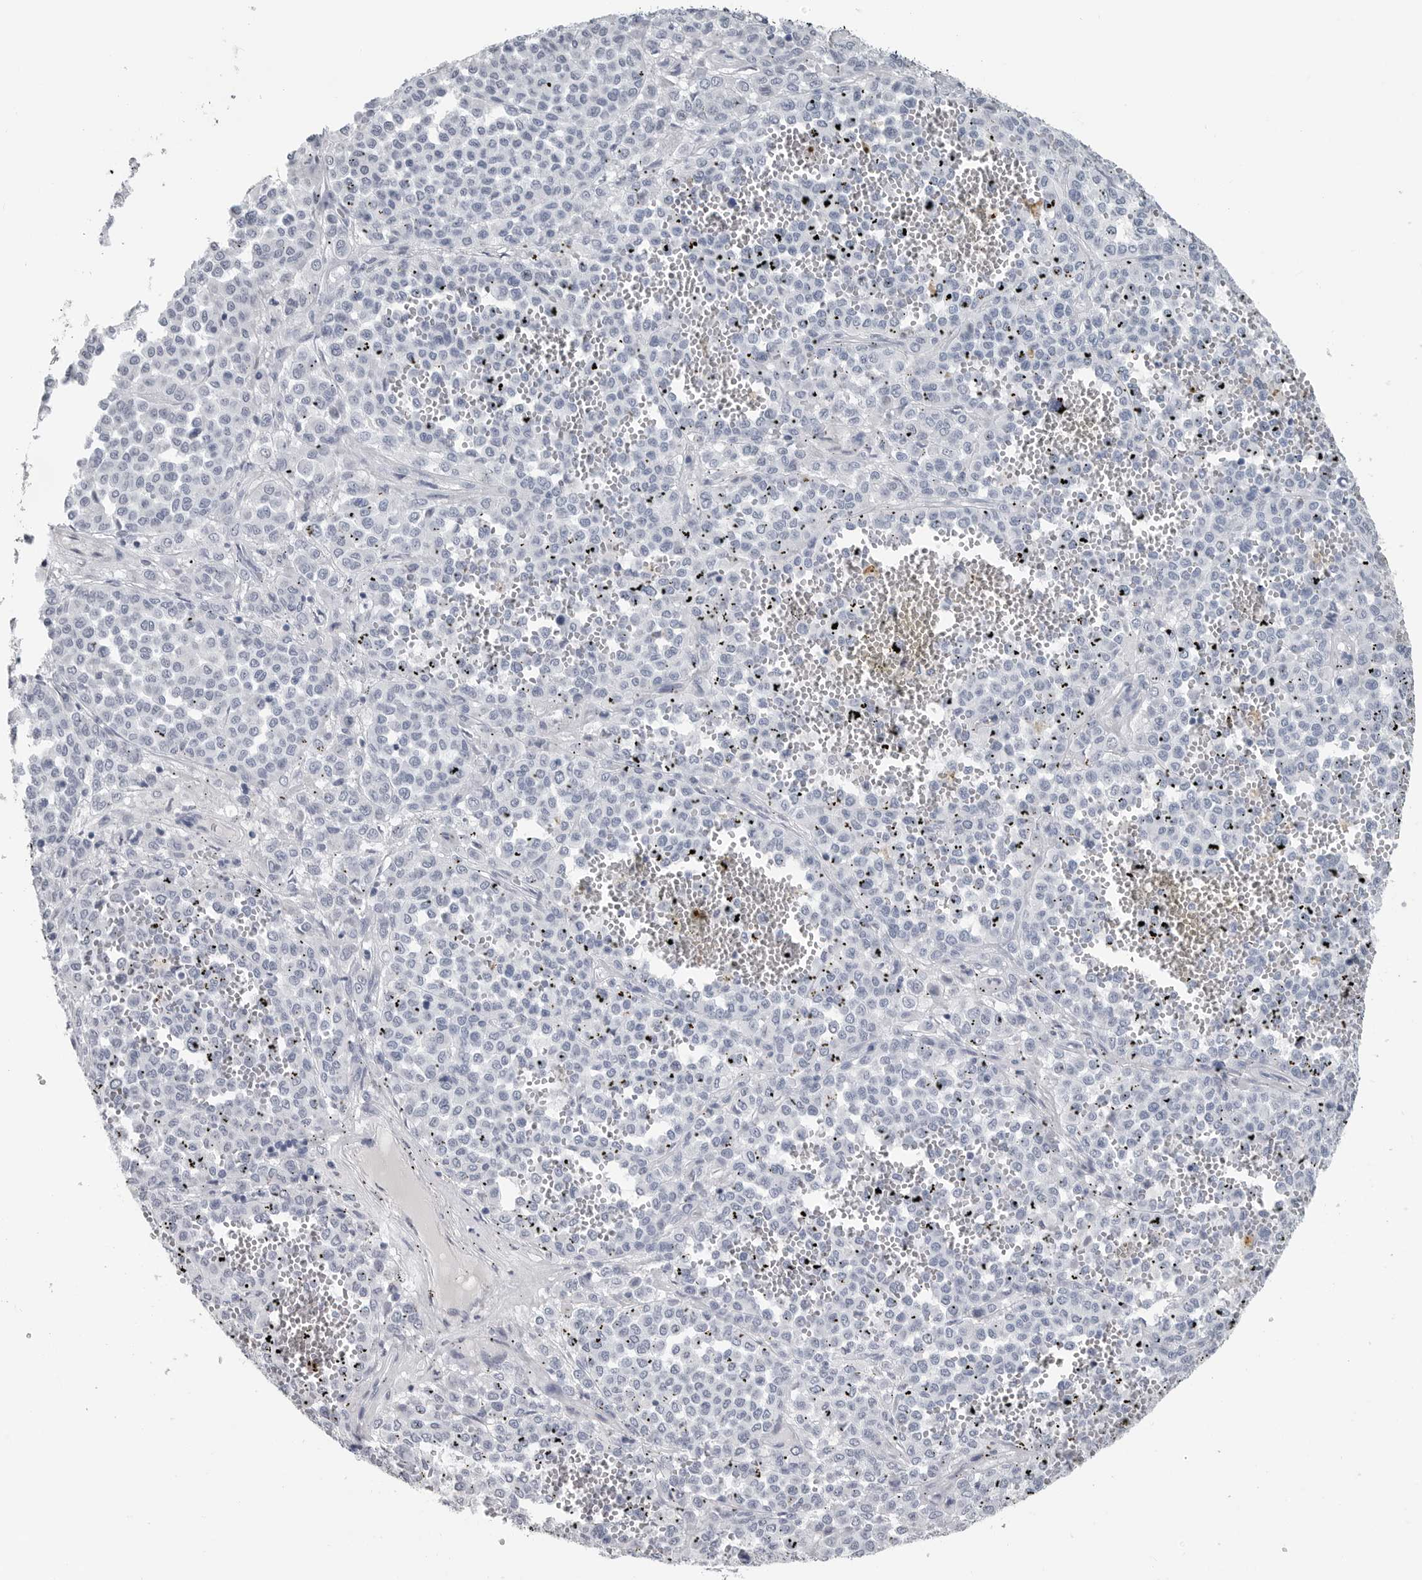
{"staining": {"intensity": "negative", "quantity": "none", "location": "none"}, "tissue": "melanoma", "cell_type": "Tumor cells", "image_type": "cancer", "snomed": [{"axis": "morphology", "description": "Malignant melanoma, Metastatic site"}, {"axis": "topography", "description": "Pancreas"}], "caption": "This micrograph is of malignant melanoma (metastatic site) stained with IHC to label a protein in brown with the nuclei are counter-stained blue. There is no staining in tumor cells. (DAB immunohistochemistry (IHC), high magnification).", "gene": "AMPD1", "patient": {"sex": "female", "age": 30}}